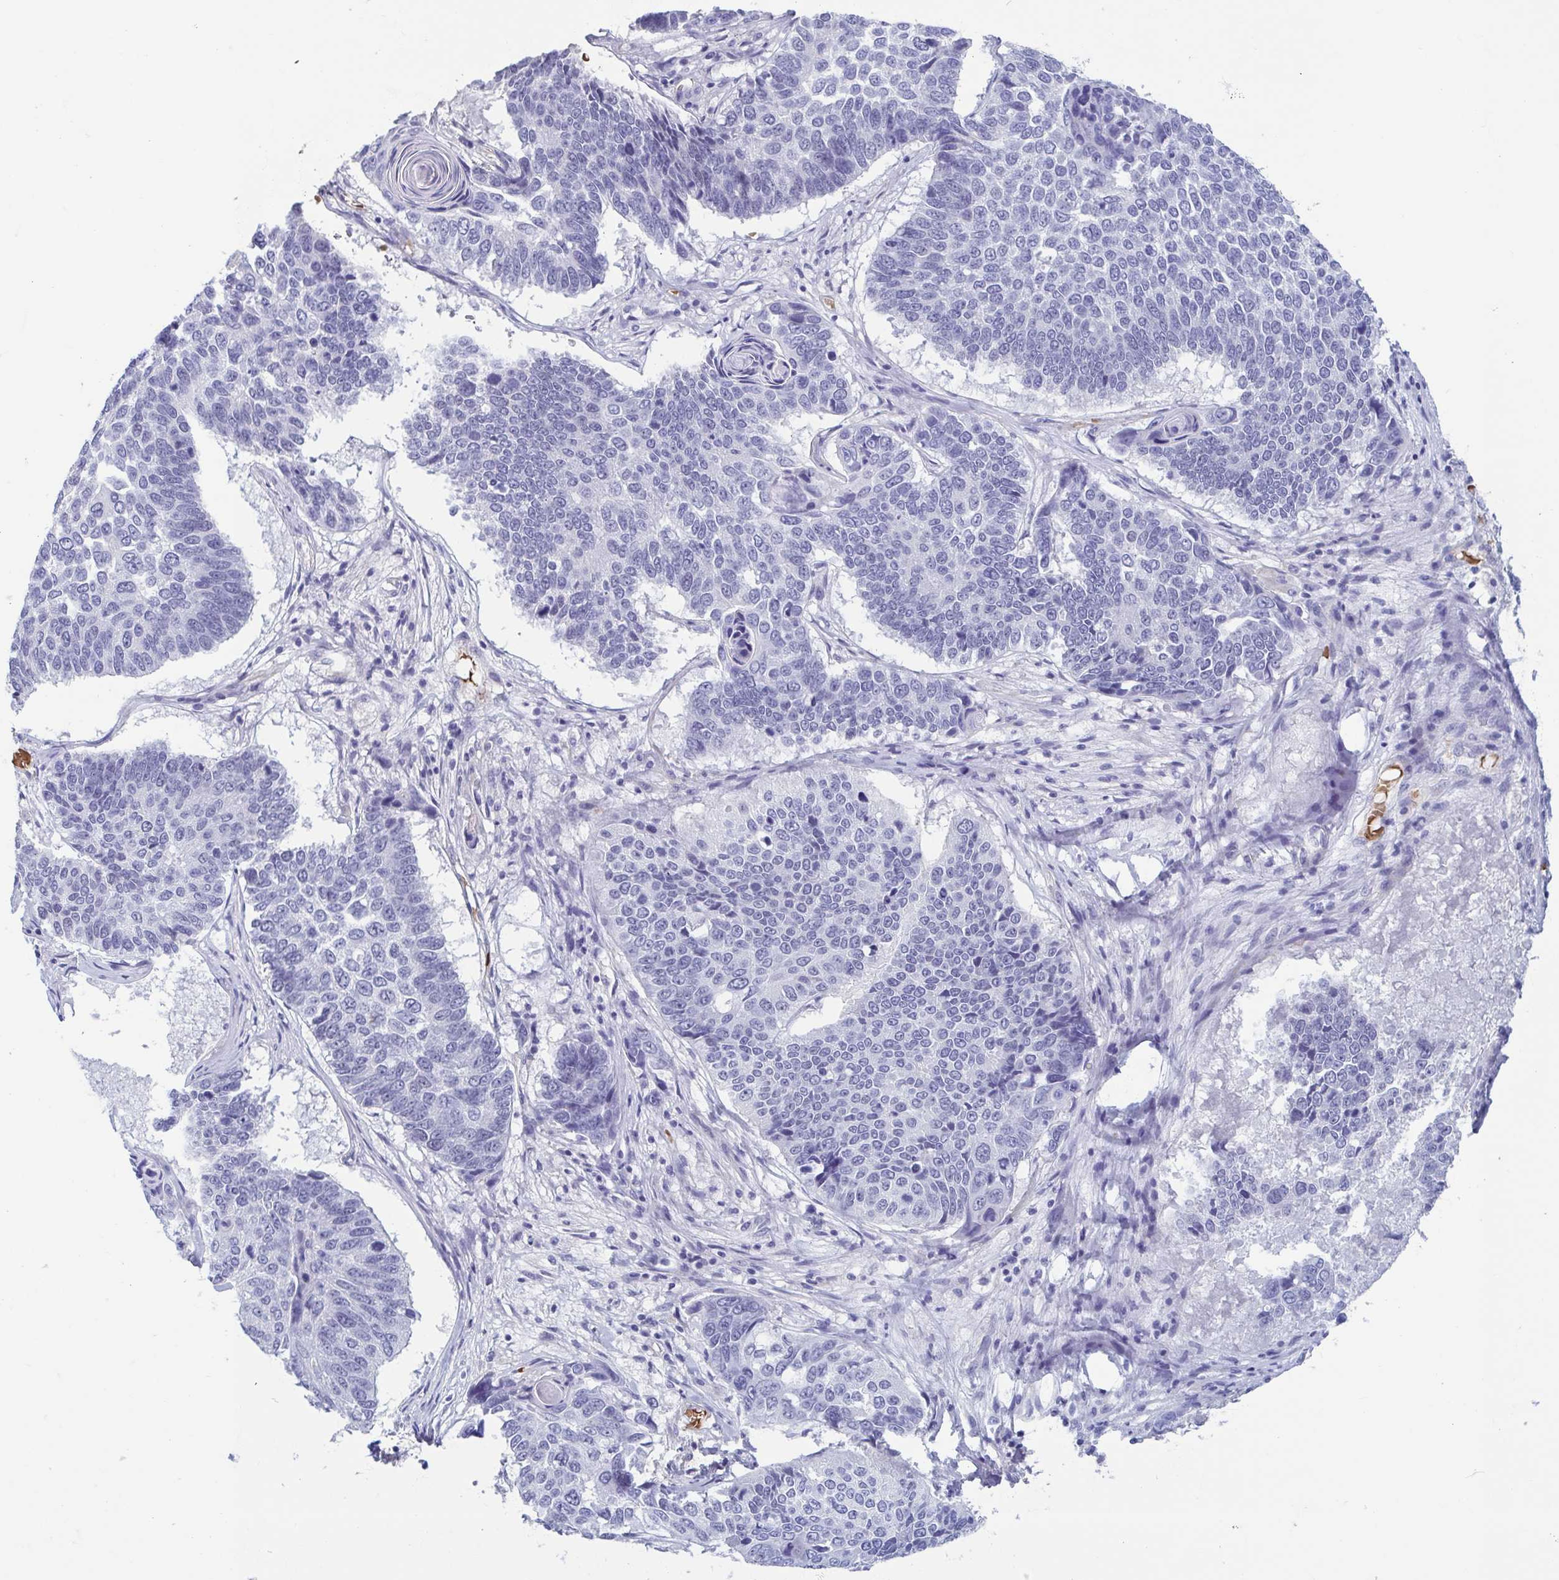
{"staining": {"intensity": "negative", "quantity": "none", "location": "none"}, "tissue": "lung cancer", "cell_type": "Tumor cells", "image_type": "cancer", "snomed": [{"axis": "morphology", "description": "Squamous cell carcinoma, NOS"}, {"axis": "topography", "description": "Lung"}], "caption": "Tumor cells are negative for brown protein staining in lung squamous cell carcinoma. (Immunohistochemistry, brightfield microscopy, high magnification).", "gene": "MORC4", "patient": {"sex": "male", "age": 73}}